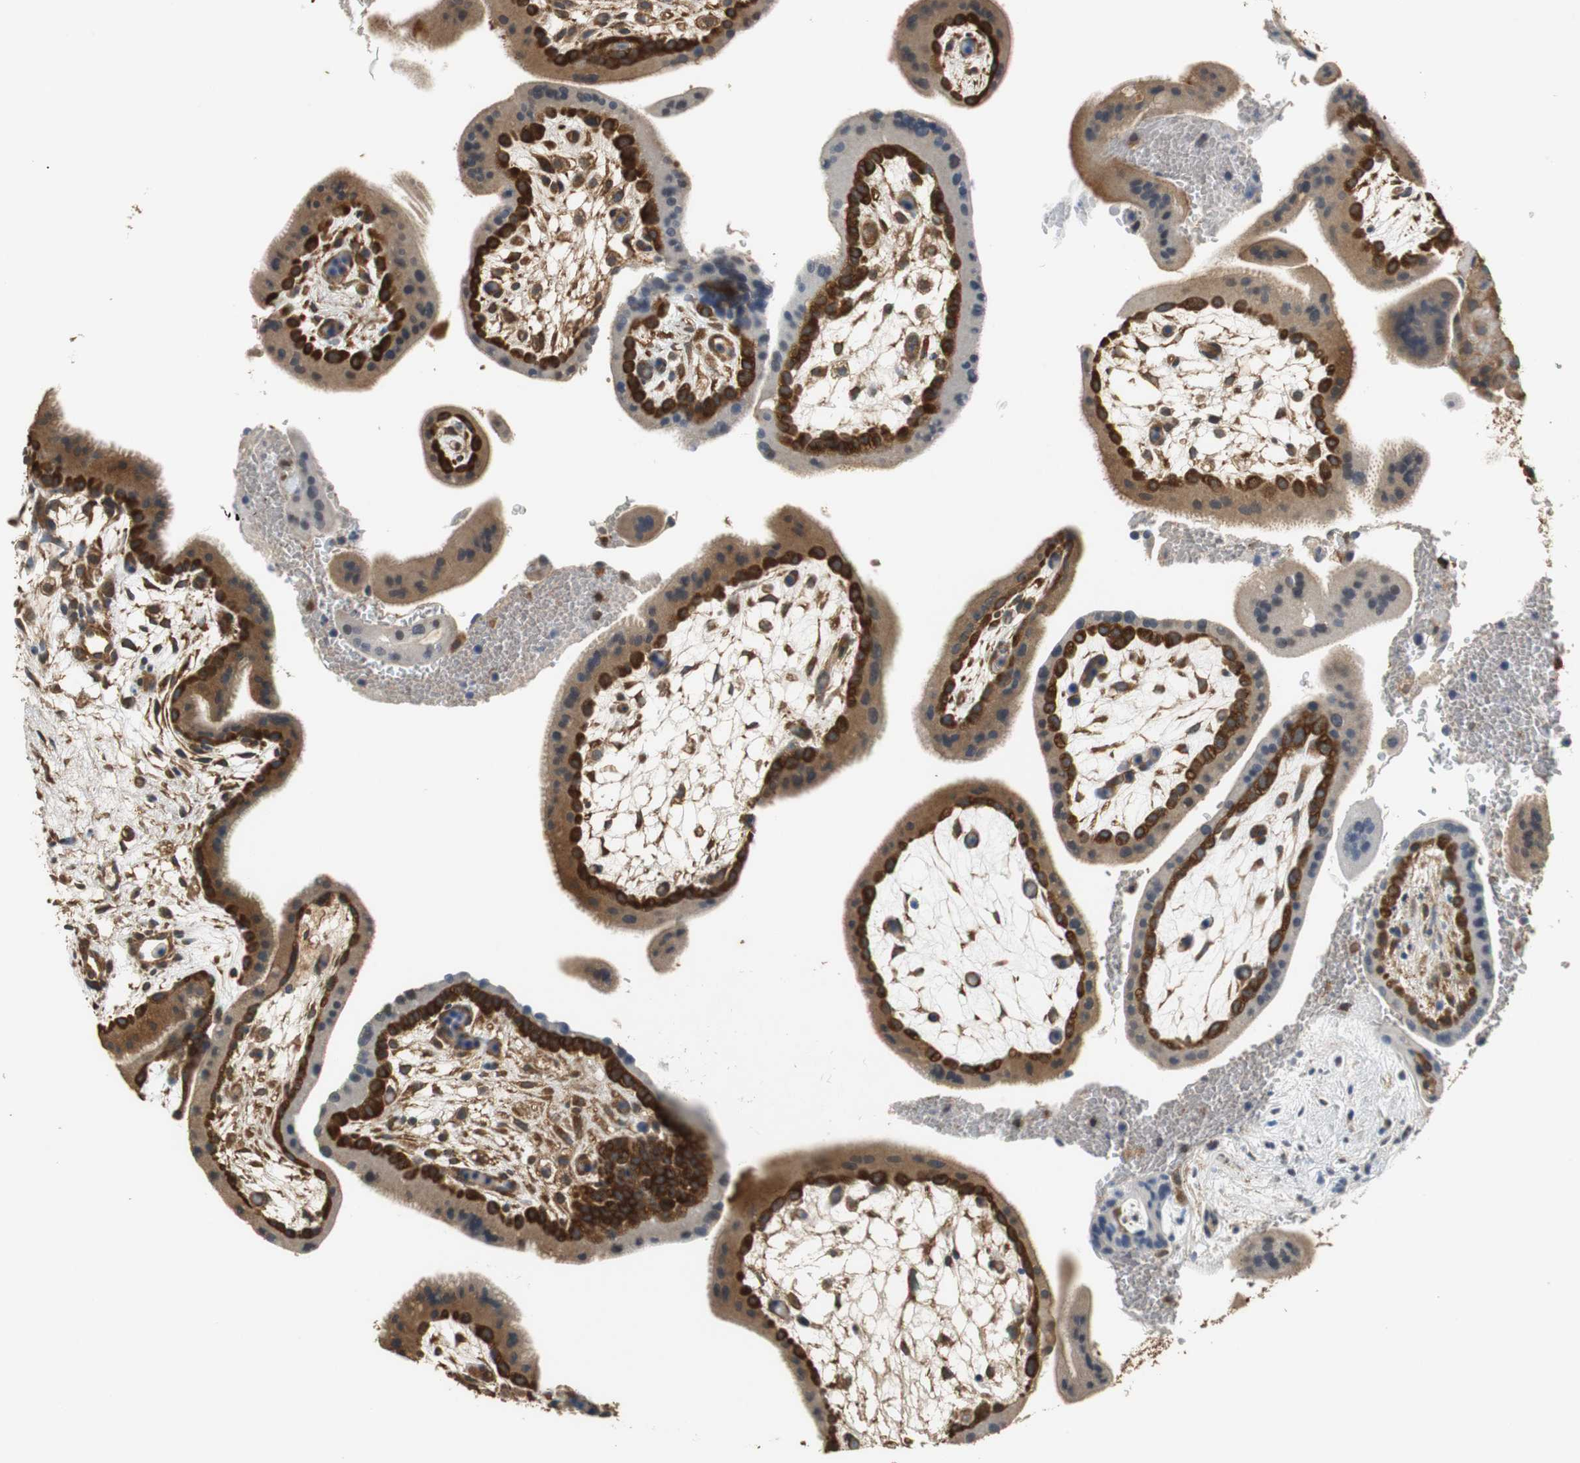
{"staining": {"intensity": "moderate", "quantity": ">75%", "location": "cytoplasmic/membranous,nuclear"}, "tissue": "placenta", "cell_type": "Decidual cells", "image_type": "normal", "snomed": [{"axis": "morphology", "description": "Normal tissue, NOS"}, {"axis": "topography", "description": "Placenta"}], "caption": "A brown stain shows moderate cytoplasmic/membranous,nuclear expression of a protein in decidual cells of normal human placenta. The protein is shown in brown color, while the nuclei are stained blue.", "gene": "UBQLN2", "patient": {"sex": "female", "age": 35}}